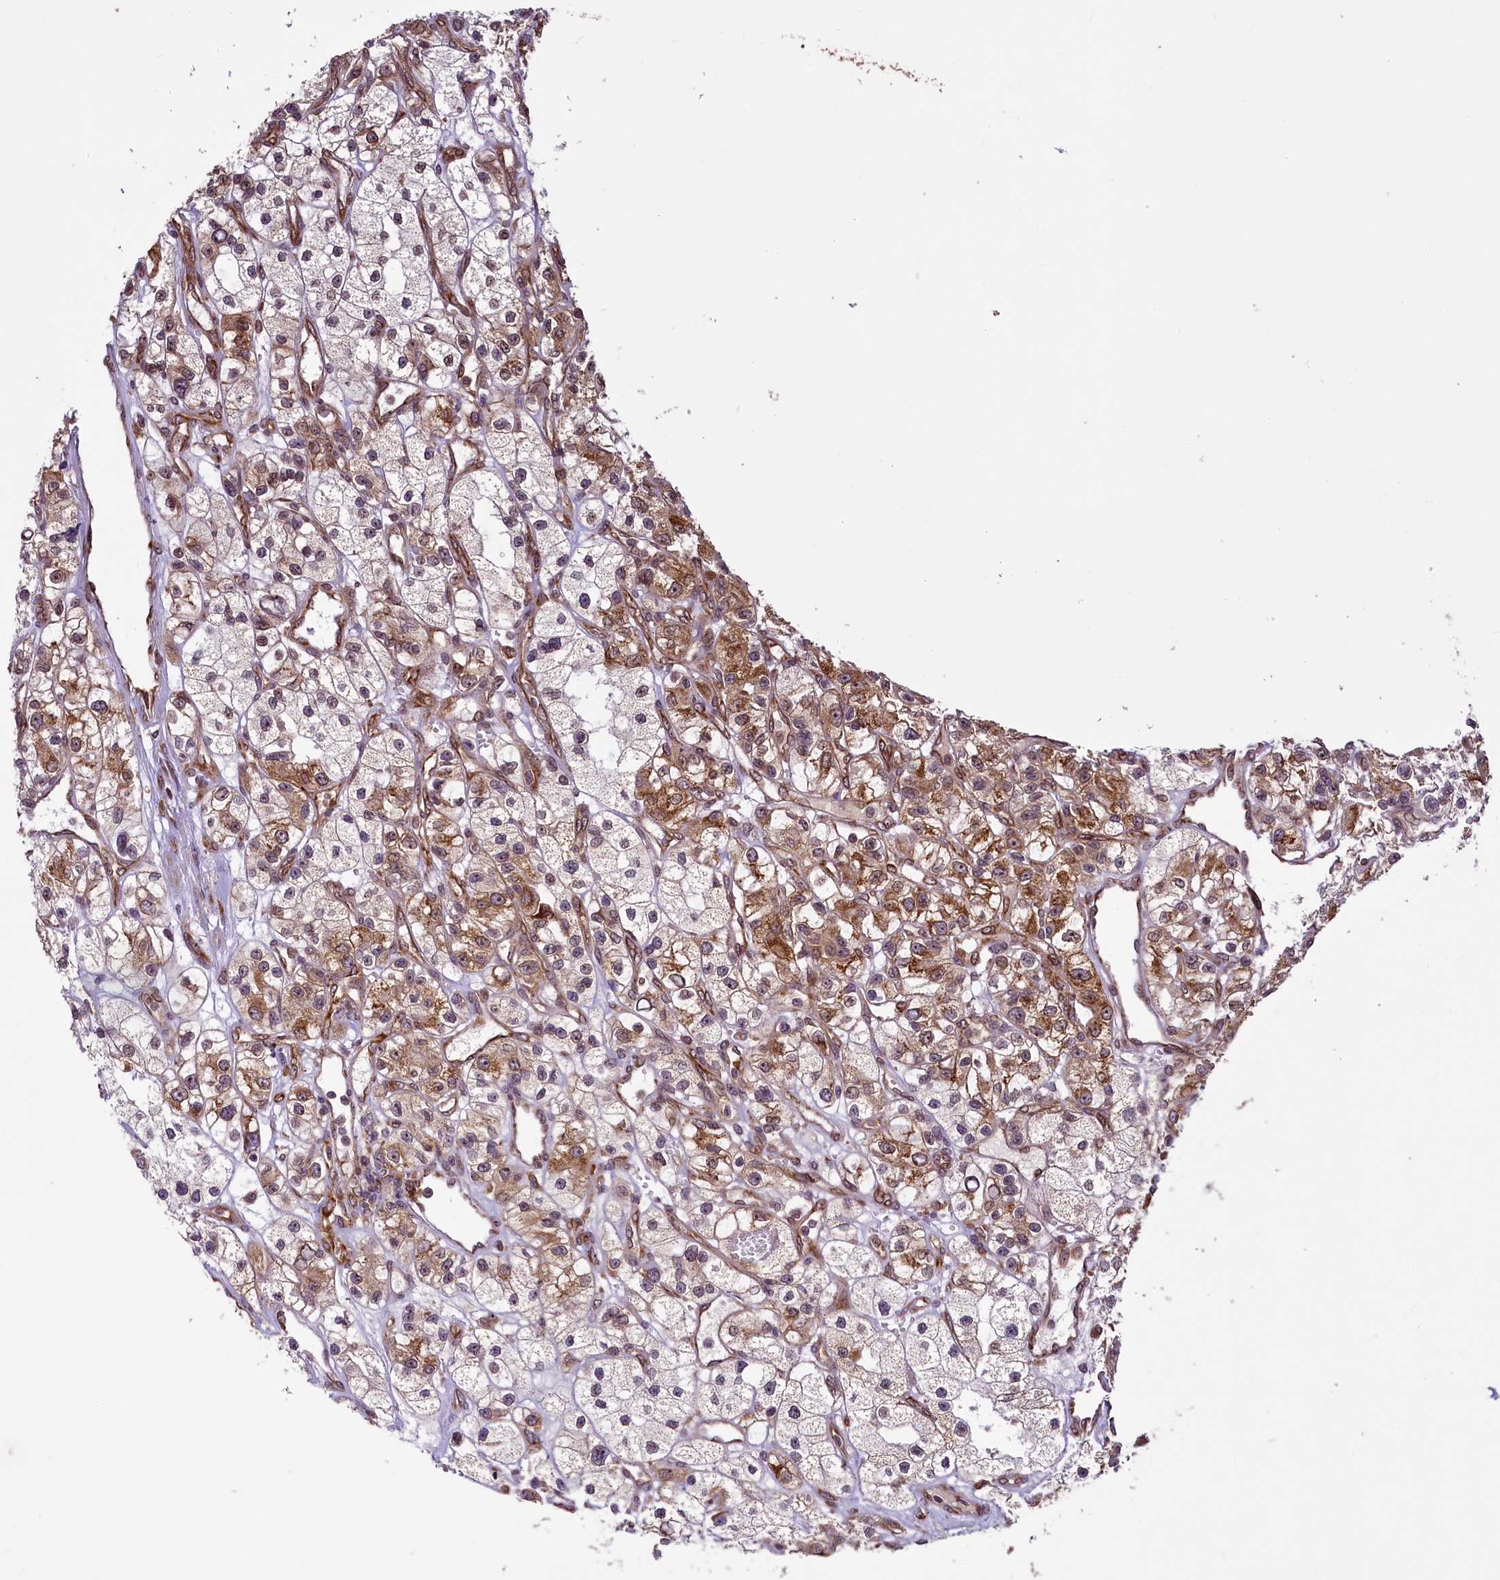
{"staining": {"intensity": "moderate", "quantity": "25%-75%", "location": "cytoplasmic/membranous"}, "tissue": "renal cancer", "cell_type": "Tumor cells", "image_type": "cancer", "snomed": [{"axis": "morphology", "description": "Adenocarcinoma, NOS"}, {"axis": "topography", "description": "Kidney"}], "caption": "A medium amount of moderate cytoplasmic/membranous positivity is appreciated in approximately 25%-75% of tumor cells in renal adenocarcinoma tissue.", "gene": "LARP4", "patient": {"sex": "female", "age": 57}}